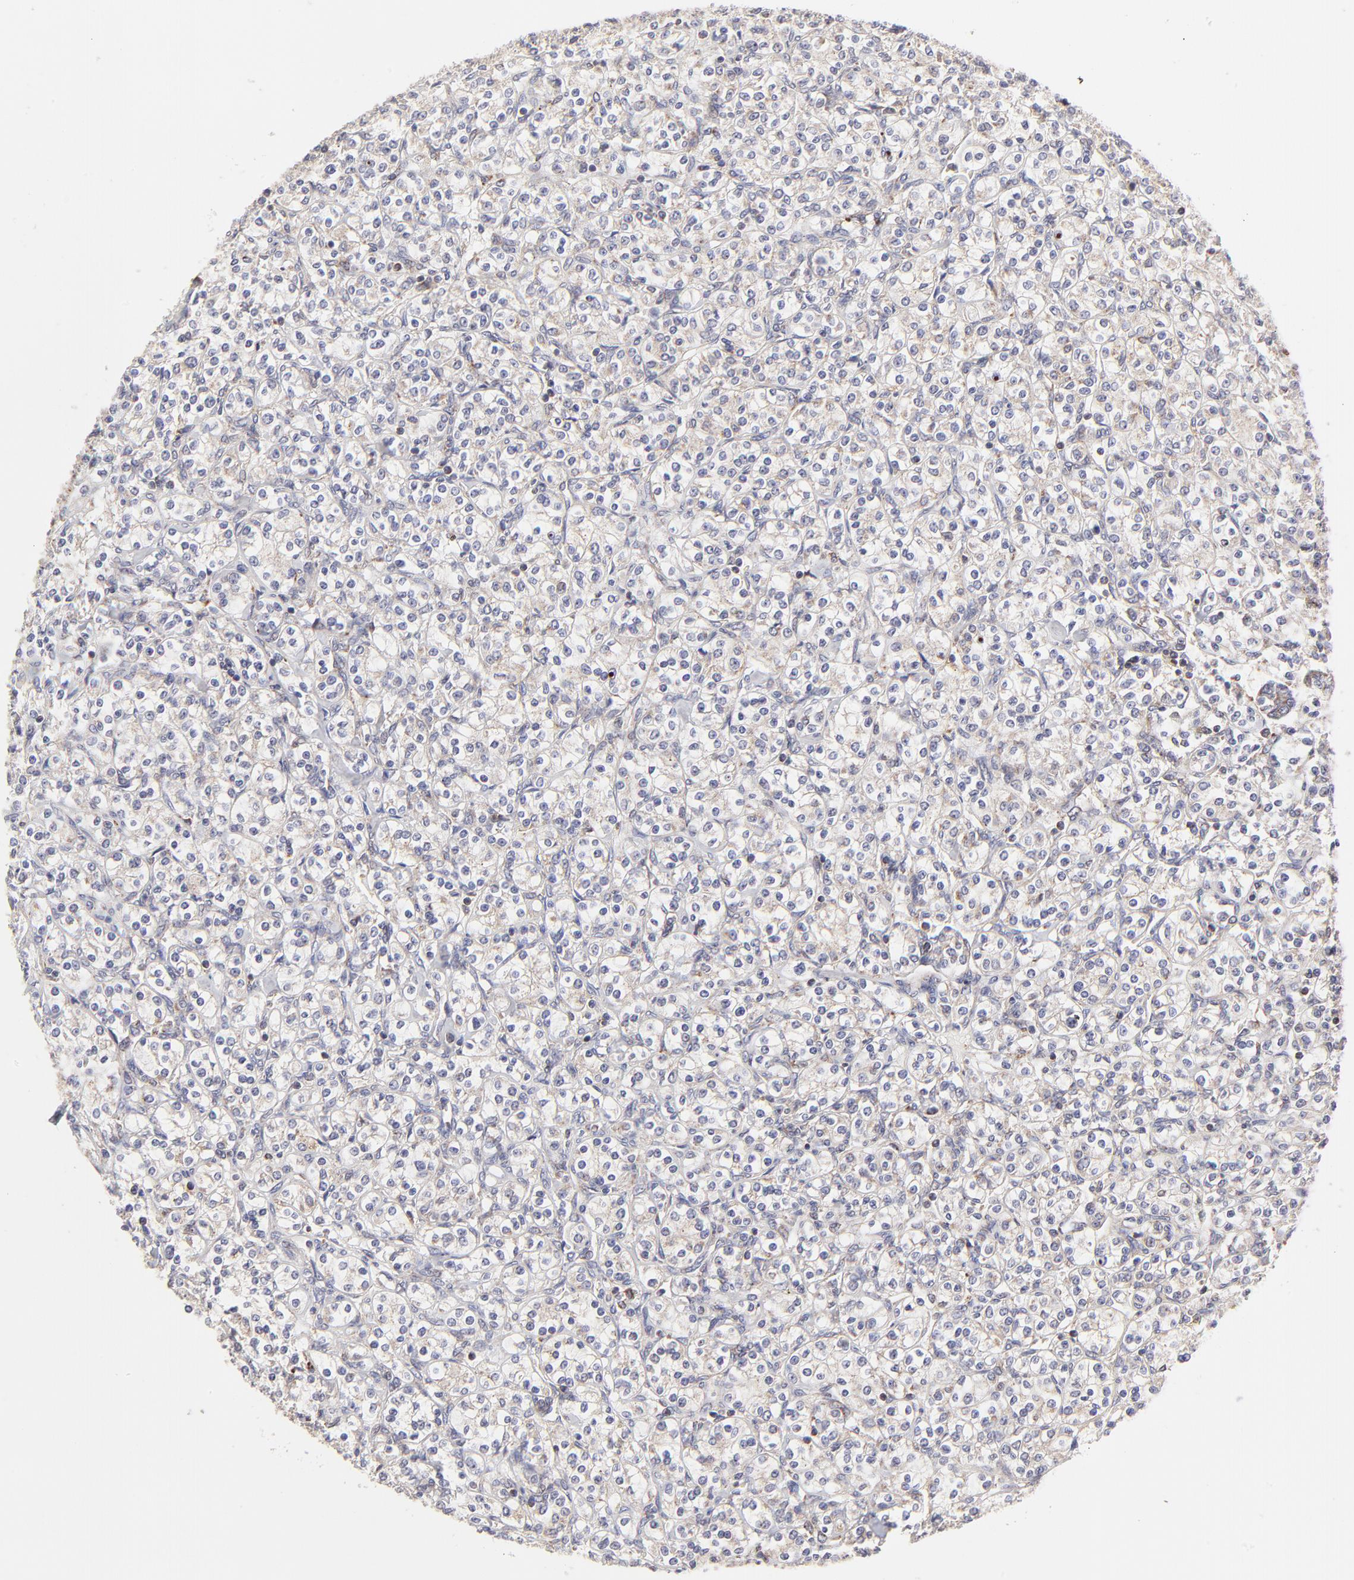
{"staining": {"intensity": "negative", "quantity": "none", "location": "none"}, "tissue": "renal cancer", "cell_type": "Tumor cells", "image_type": "cancer", "snomed": [{"axis": "morphology", "description": "Adenocarcinoma, NOS"}, {"axis": "topography", "description": "Kidney"}], "caption": "IHC photomicrograph of adenocarcinoma (renal) stained for a protein (brown), which demonstrates no expression in tumor cells.", "gene": "MAP2K7", "patient": {"sex": "male", "age": 77}}